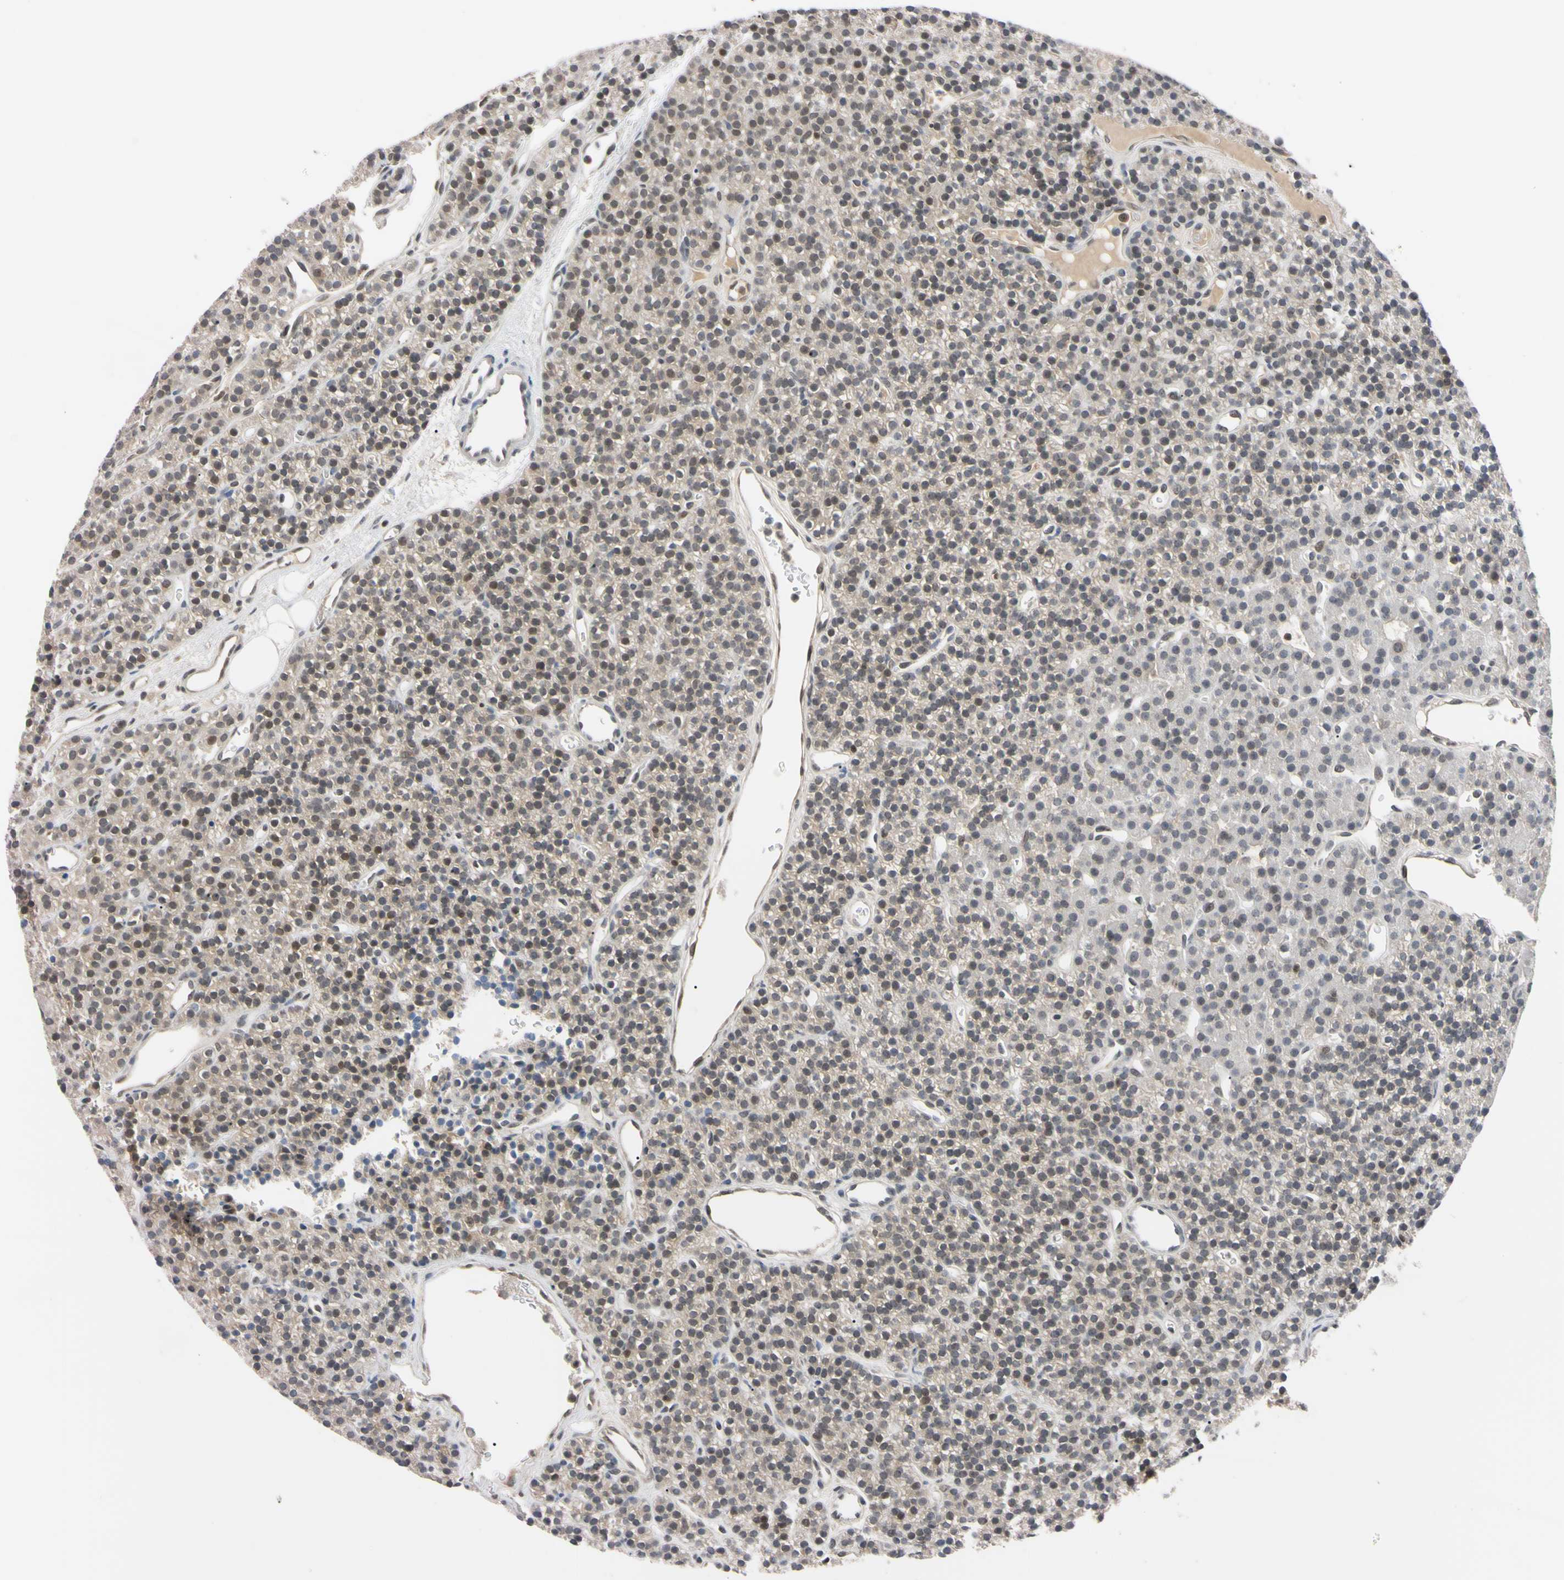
{"staining": {"intensity": "weak", "quantity": "25%-75%", "location": "cytoplasmic/membranous,nuclear"}, "tissue": "parathyroid gland", "cell_type": "Glandular cells", "image_type": "normal", "snomed": [{"axis": "morphology", "description": "Normal tissue, NOS"}, {"axis": "morphology", "description": "Hyperplasia, NOS"}, {"axis": "topography", "description": "Parathyroid gland"}], "caption": "A high-resolution image shows IHC staining of benign parathyroid gland, which shows weak cytoplasmic/membranous,nuclear expression in approximately 25%-75% of glandular cells. The staining was performed using DAB, with brown indicating positive protein expression. Nuclei are stained blue with hematoxylin.", "gene": "UBE2I", "patient": {"sex": "male", "age": 44}}